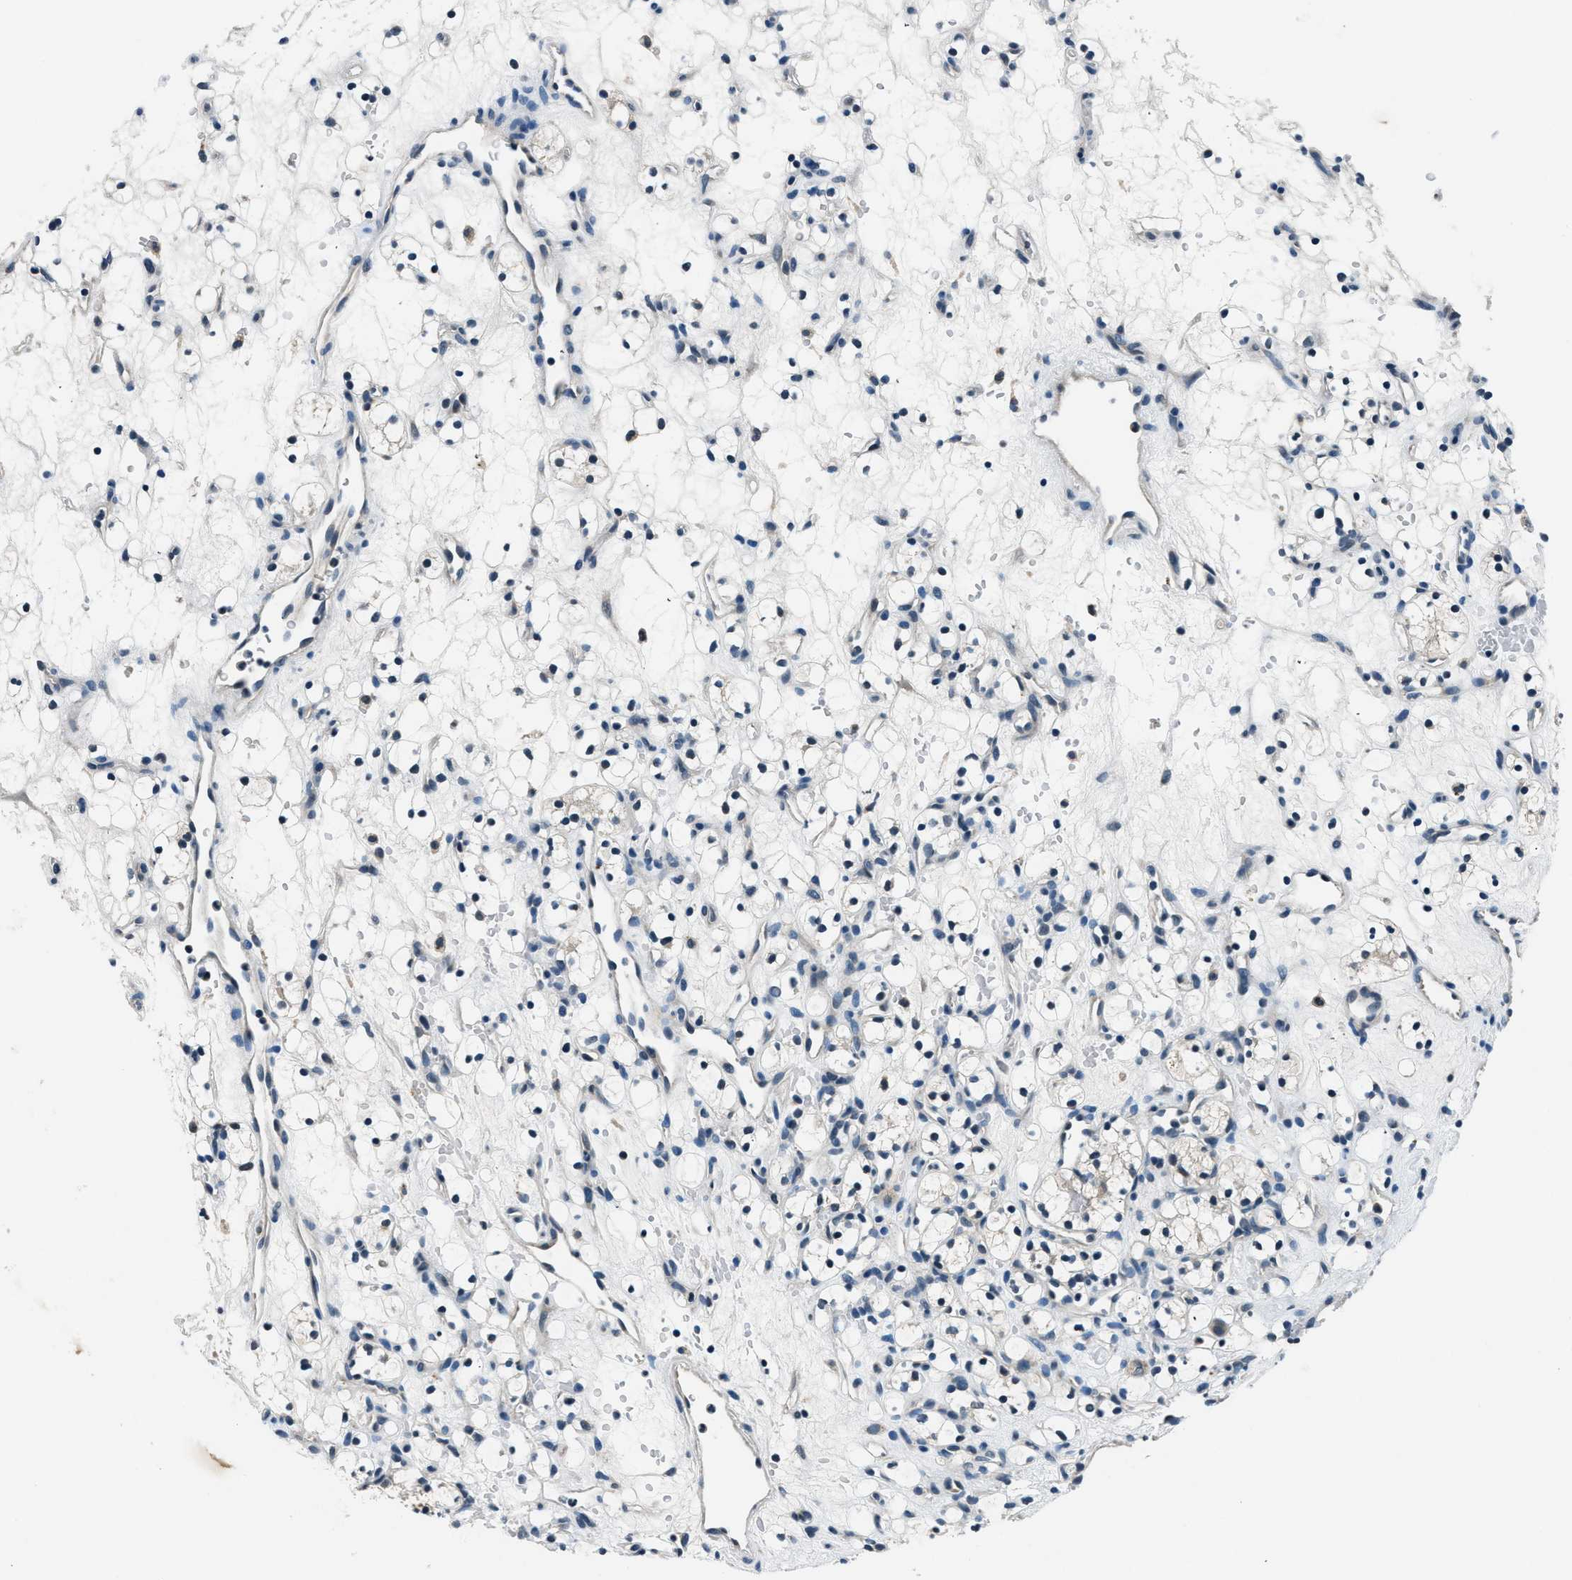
{"staining": {"intensity": "negative", "quantity": "none", "location": "none"}, "tissue": "renal cancer", "cell_type": "Tumor cells", "image_type": "cancer", "snomed": [{"axis": "morphology", "description": "Adenocarcinoma, NOS"}, {"axis": "topography", "description": "Kidney"}], "caption": "A high-resolution photomicrograph shows immunohistochemistry (IHC) staining of adenocarcinoma (renal), which displays no significant expression in tumor cells.", "gene": "NME8", "patient": {"sex": "female", "age": 60}}